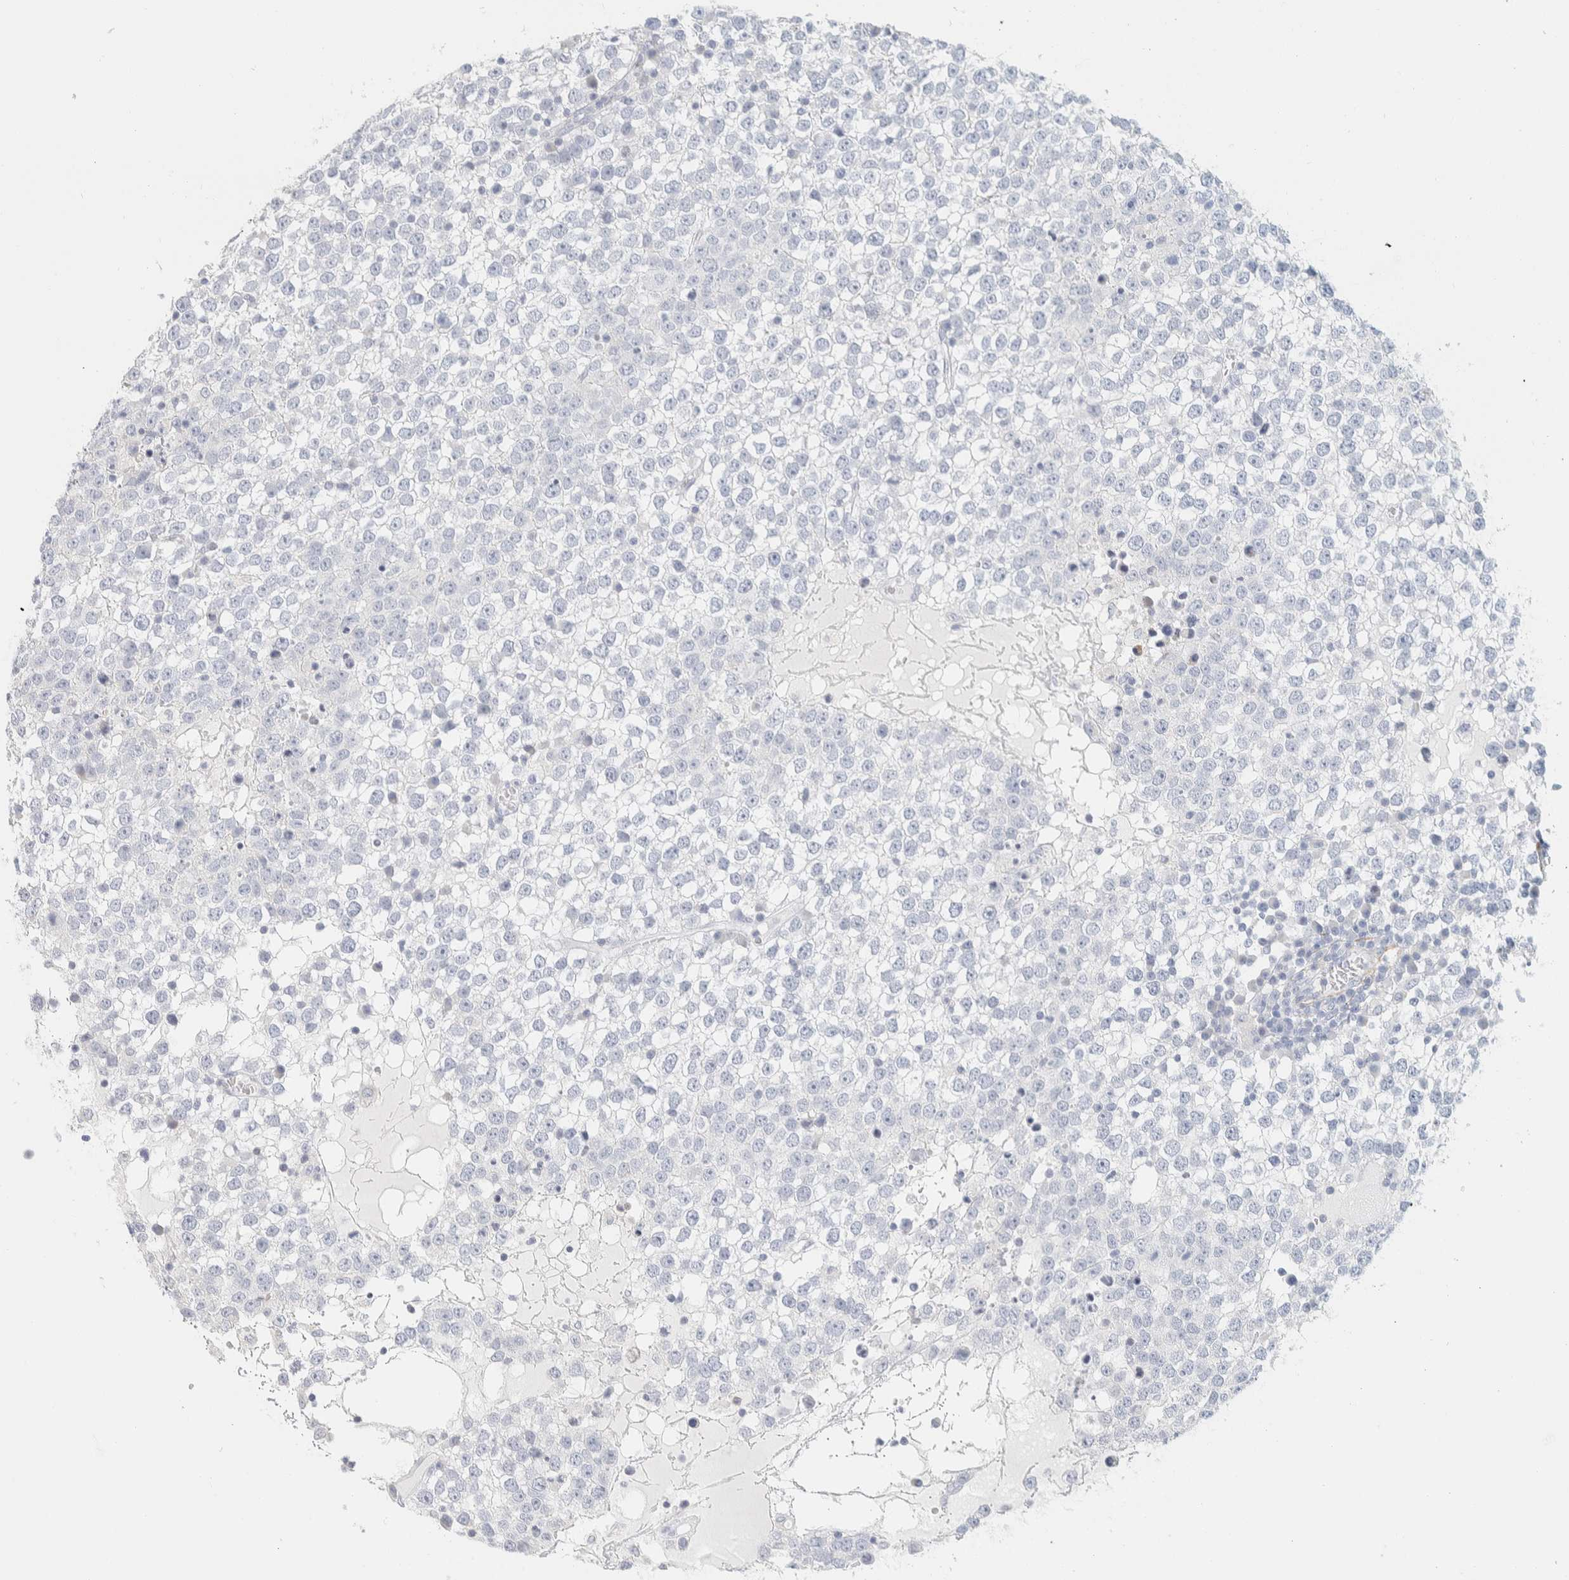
{"staining": {"intensity": "negative", "quantity": "none", "location": "none"}, "tissue": "testis cancer", "cell_type": "Tumor cells", "image_type": "cancer", "snomed": [{"axis": "morphology", "description": "Seminoma, NOS"}, {"axis": "topography", "description": "Testis"}], "caption": "Immunohistochemistry of human testis cancer shows no staining in tumor cells.", "gene": "AFMID", "patient": {"sex": "male", "age": 65}}